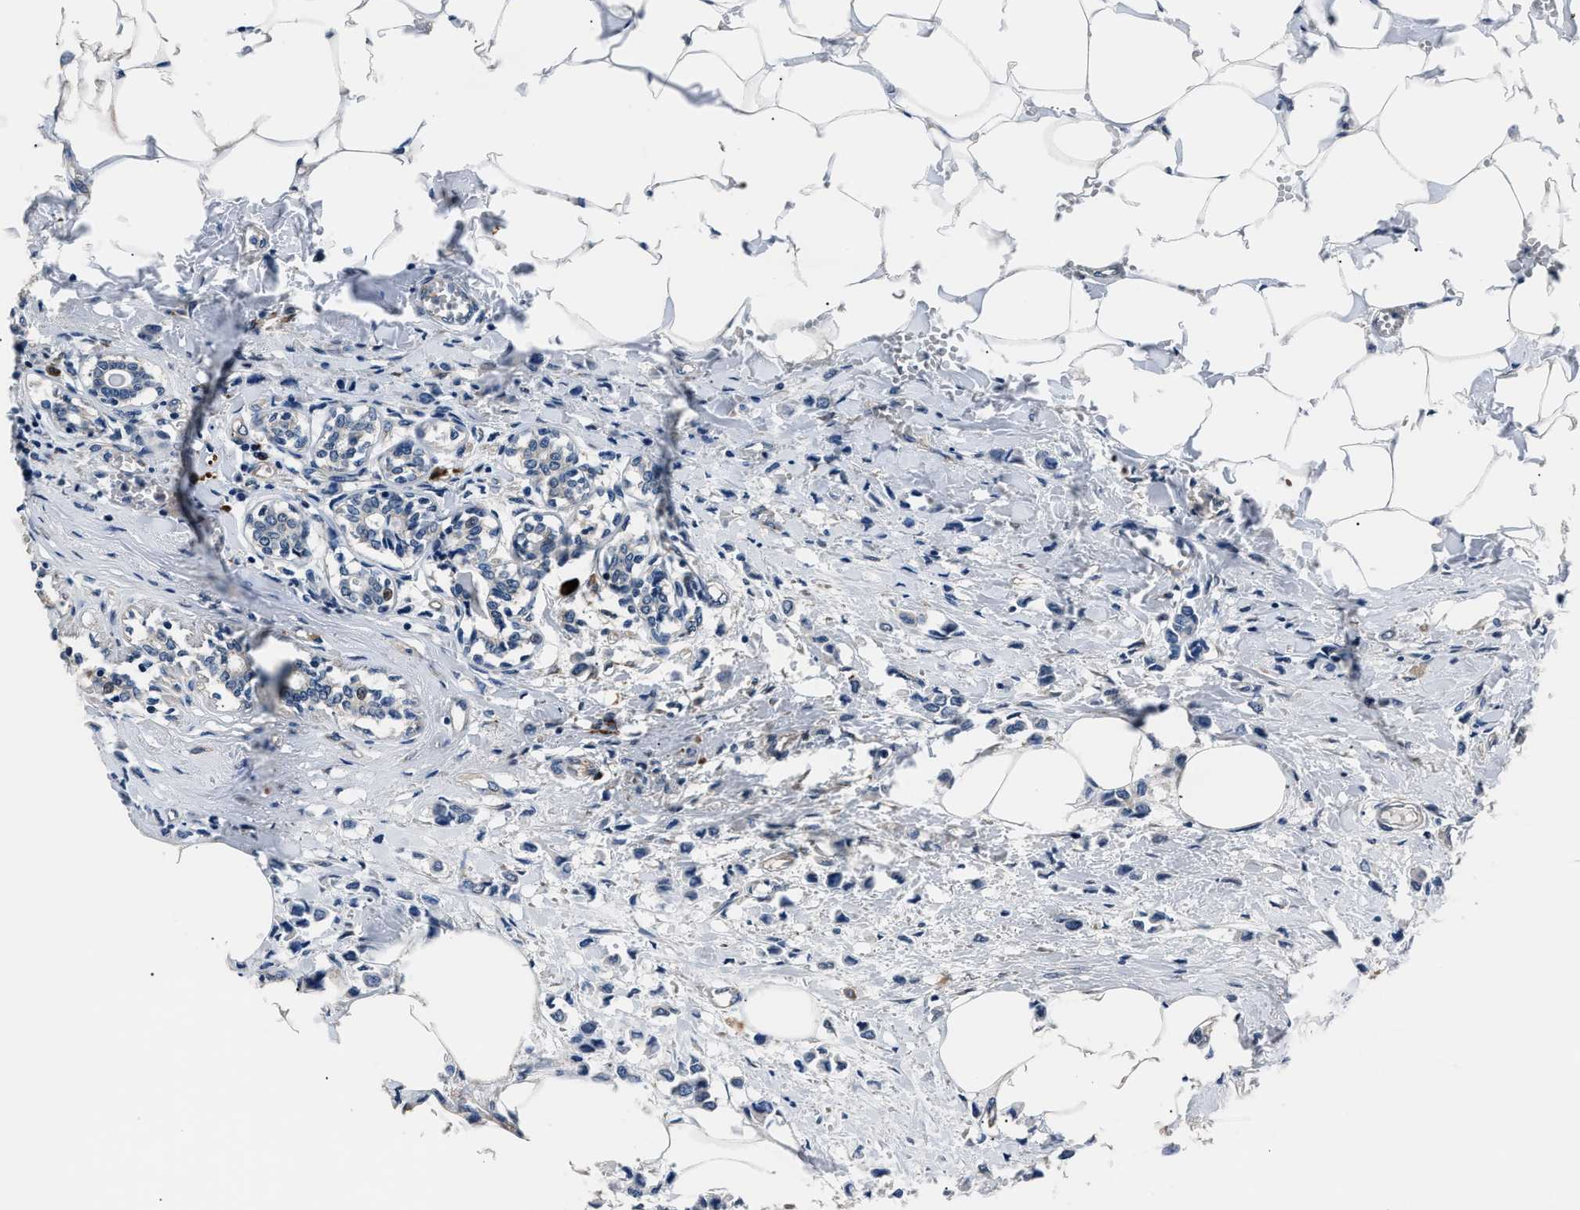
{"staining": {"intensity": "negative", "quantity": "none", "location": "none"}, "tissue": "breast cancer", "cell_type": "Tumor cells", "image_type": "cancer", "snomed": [{"axis": "morphology", "description": "Lobular carcinoma"}, {"axis": "topography", "description": "Breast"}], "caption": "This is an IHC micrograph of human breast cancer (lobular carcinoma). There is no expression in tumor cells.", "gene": "IMPDH2", "patient": {"sex": "female", "age": 51}}